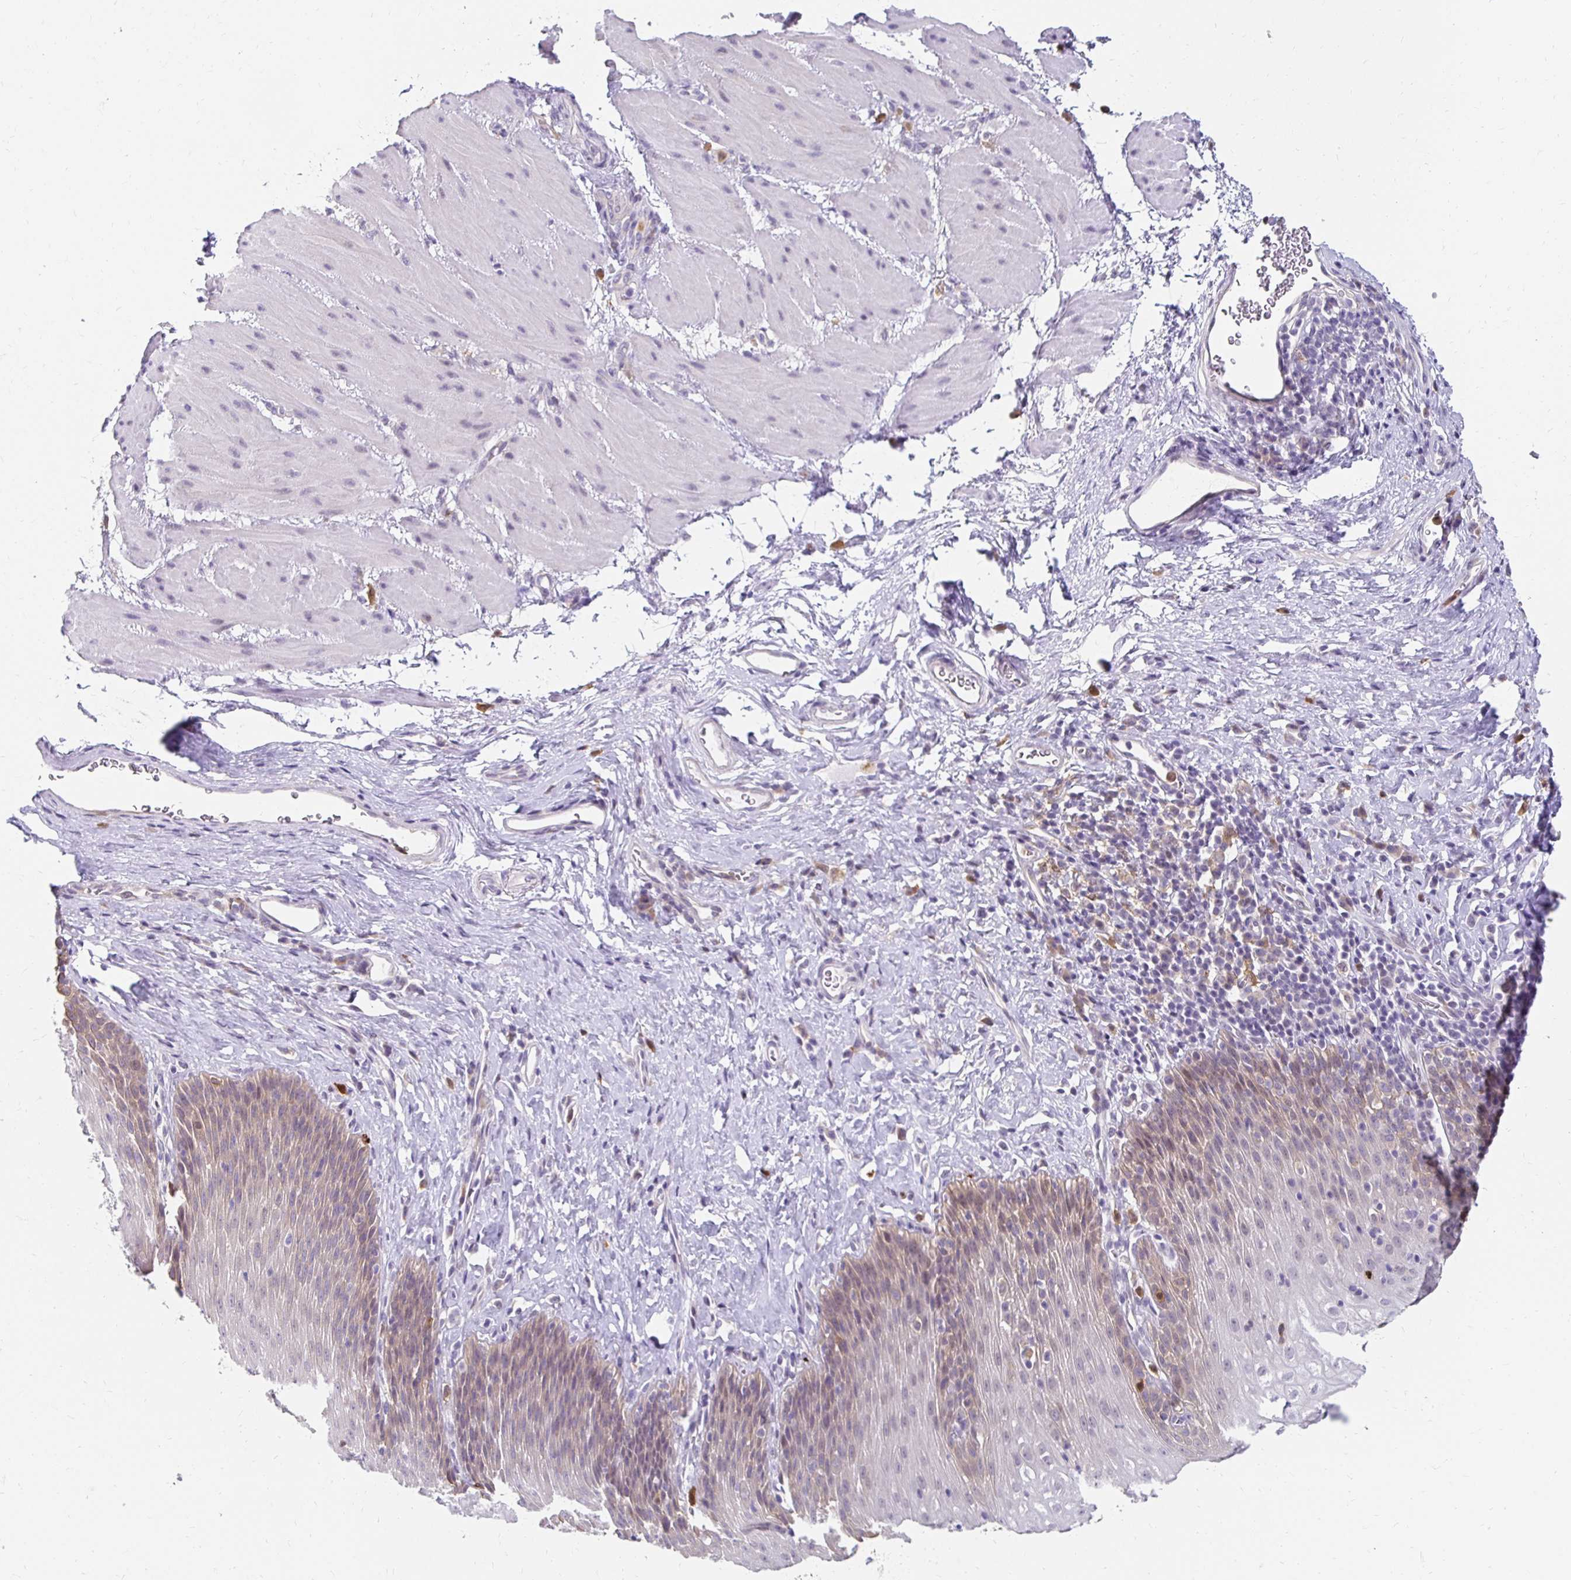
{"staining": {"intensity": "weak", "quantity": "<25%", "location": "cytoplasmic/membranous"}, "tissue": "esophagus", "cell_type": "Squamous epithelial cells", "image_type": "normal", "snomed": [{"axis": "morphology", "description": "Normal tissue, NOS"}, {"axis": "topography", "description": "Esophagus"}], "caption": "The image shows no staining of squamous epithelial cells in benign esophagus. (Stains: DAB immunohistochemistry with hematoxylin counter stain, Microscopy: brightfield microscopy at high magnification).", "gene": "PADI2", "patient": {"sex": "female", "age": 61}}